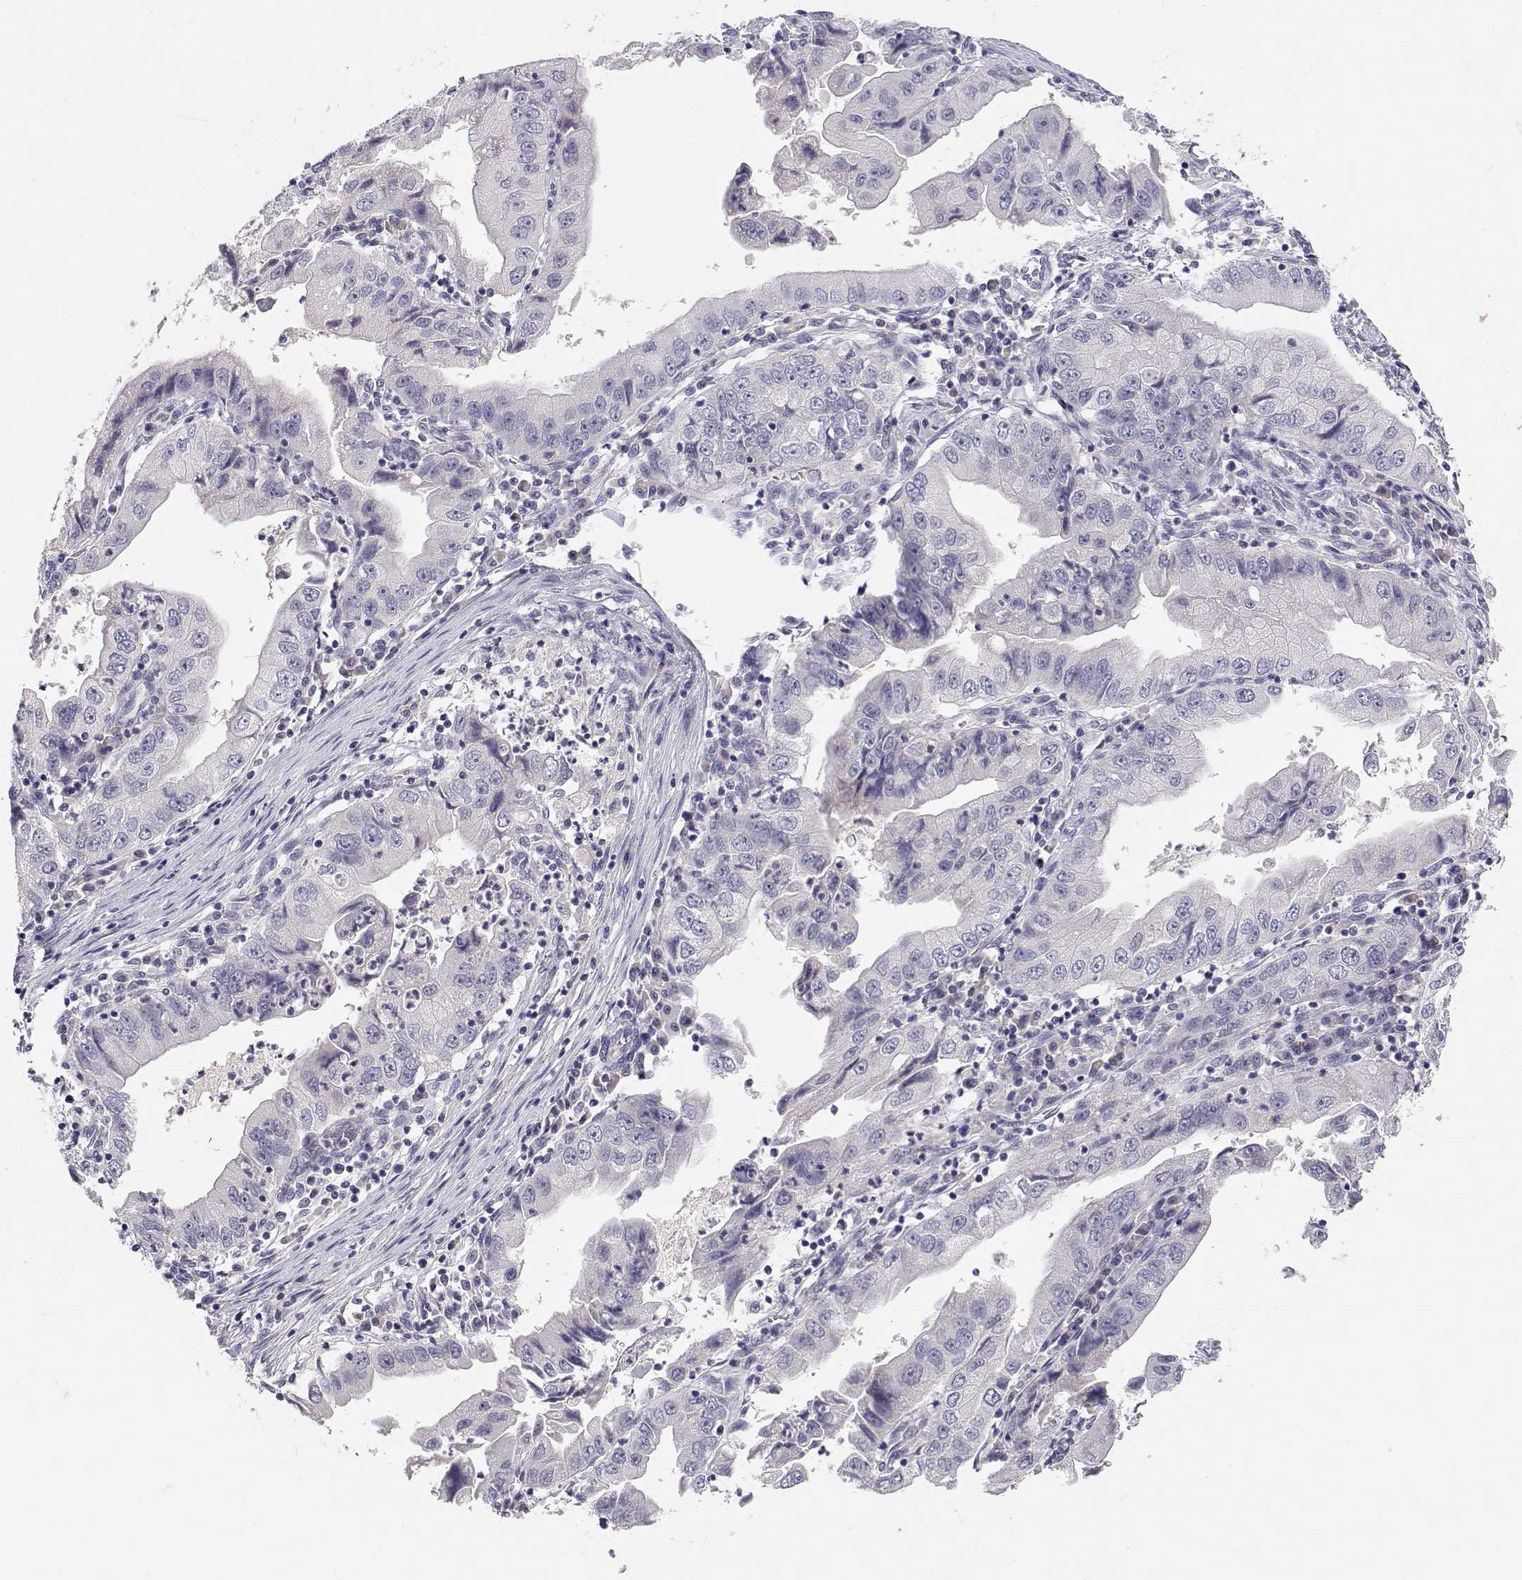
{"staining": {"intensity": "negative", "quantity": "none", "location": "none"}, "tissue": "stomach cancer", "cell_type": "Tumor cells", "image_type": "cancer", "snomed": [{"axis": "morphology", "description": "Adenocarcinoma, NOS"}, {"axis": "topography", "description": "Stomach"}], "caption": "DAB immunohistochemical staining of stomach cancer shows no significant positivity in tumor cells.", "gene": "ADA", "patient": {"sex": "male", "age": 76}}